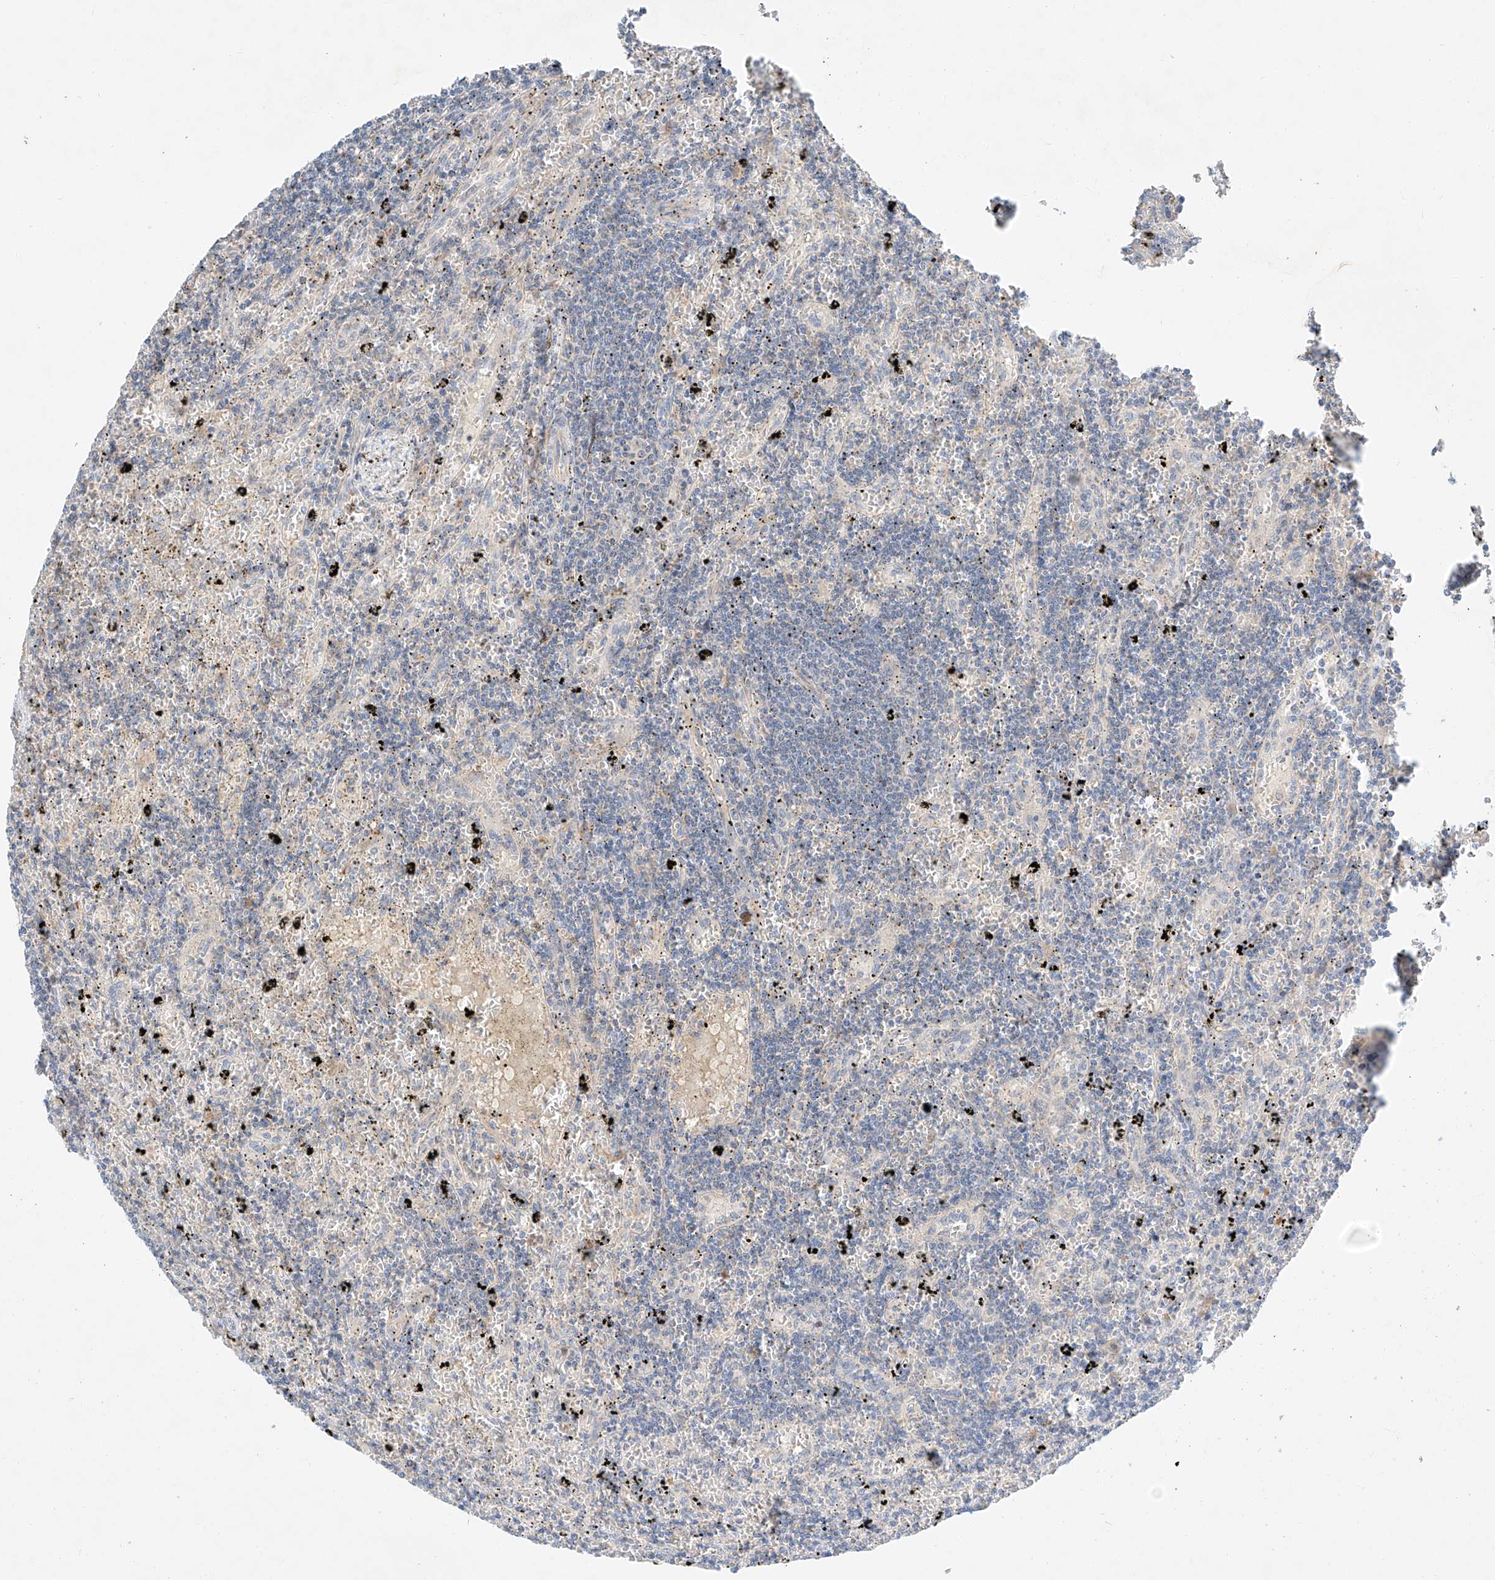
{"staining": {"intensity": "negative", "quantity": "none", "location": "none"}, "tissue": "lymphoma", "cell_type": "Tumor cells", "image_type": "cancer", "snomed": [{"axis": "morphology", "description": "Malignant lymphoma, non-Hodgkin's type, Low grade"}, {"axis": "topography", "description": "Spleen"}], "caption": "Immunohistochemistry image of low-grade malignant lymphoma, non-Hodgkin's type stained for a protein (brown), which displays no staining in tumor cells.", "gene": "RUSC1", "patient": {"sex": "male", "age": 76}}